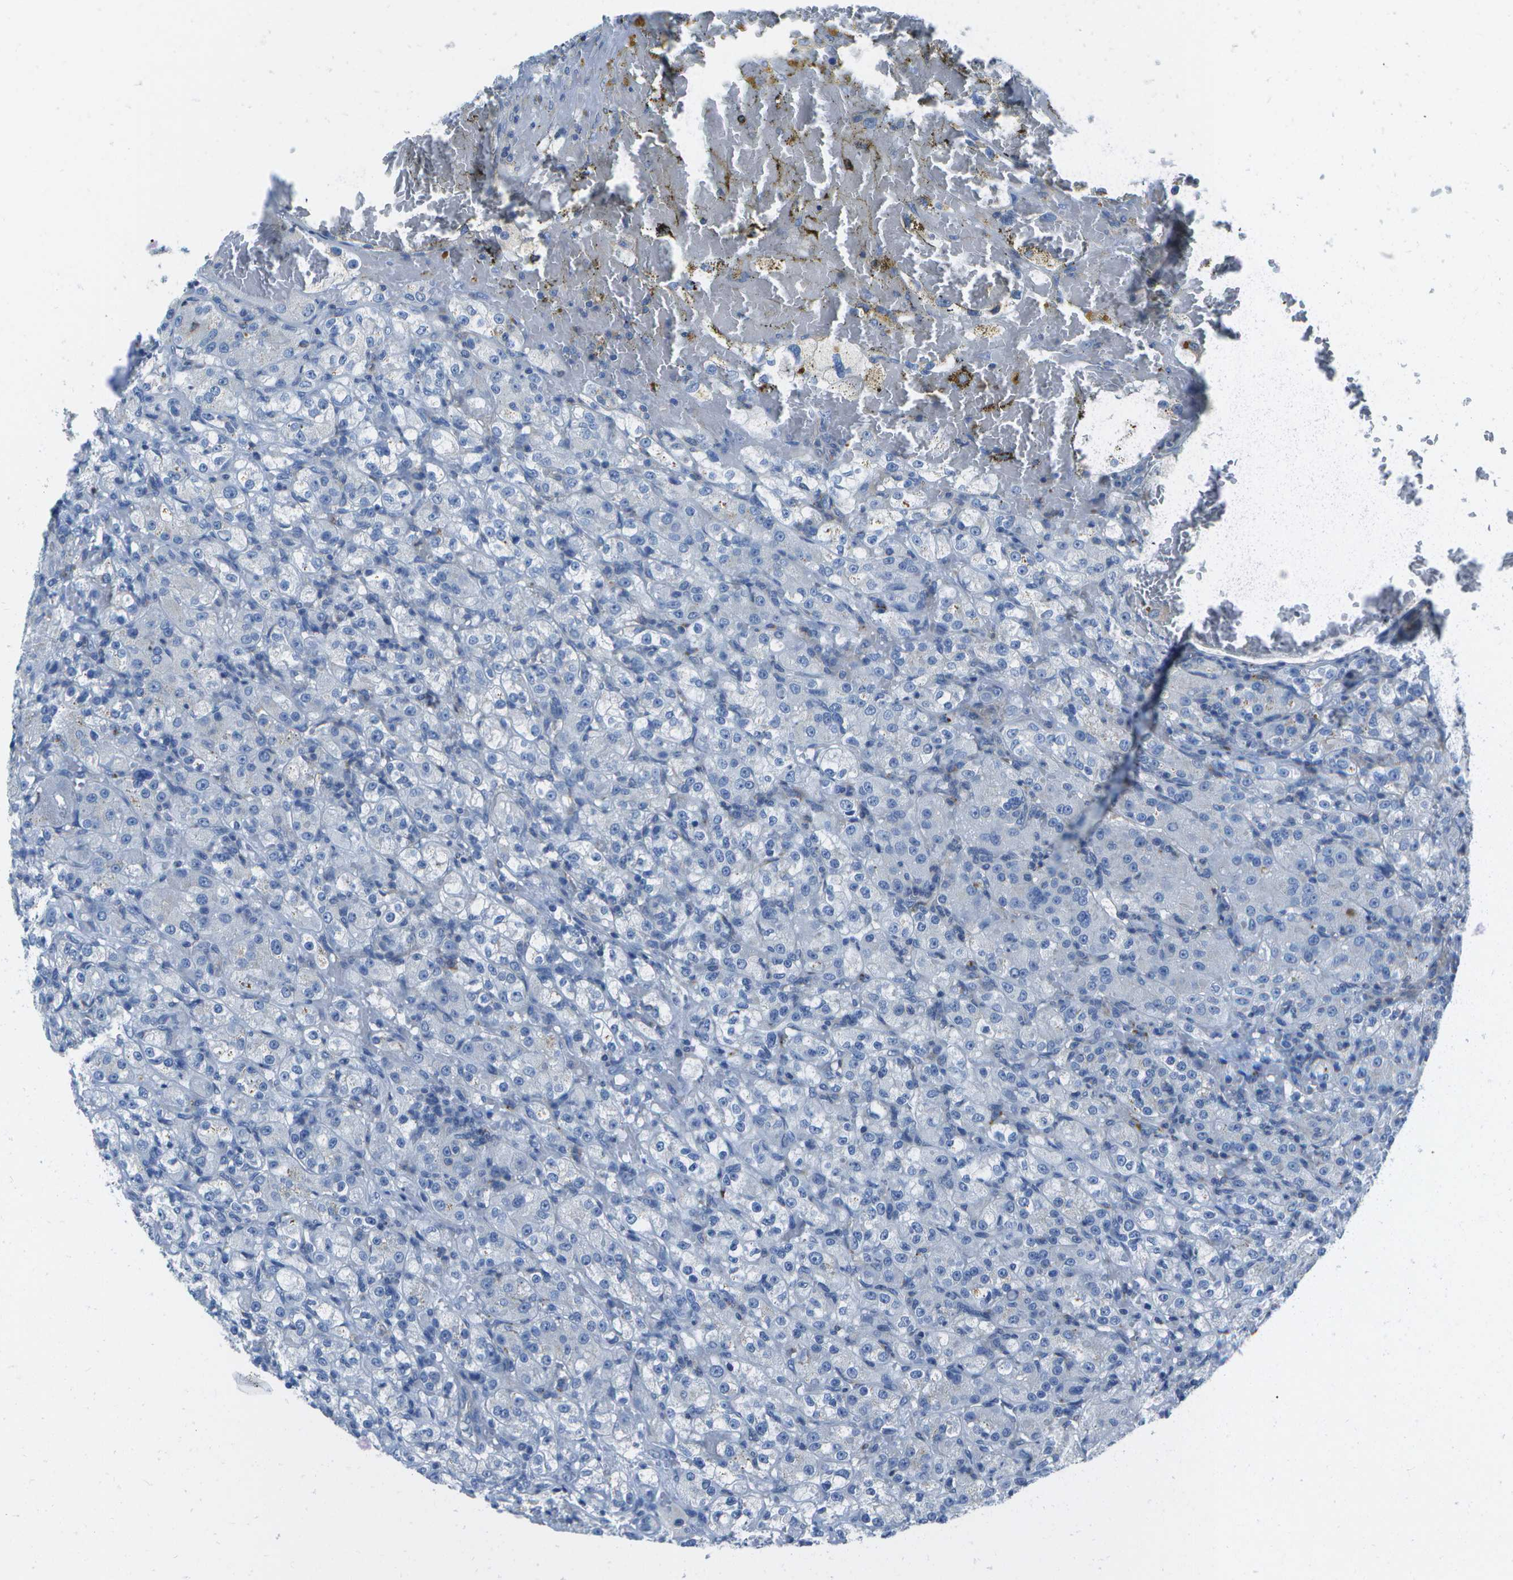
{"staining": {"intensity": "negative", "quantity": "none", "location": "none"}, "tissue": "renal cancer", "cell_type": "Tumor cells", "image_type": "cancer", "snomed": [{"axis": "morphology", "description": "Normal tissue, NOS"}, {"axis": "morphology", "description": "Adenocarcinoma, NOS"}, {"axis": "topography", "description": "Kidney"}], "caption": "Tumor cells show no significant staining in renal adenocarcinoma.", "gene": "DCT", "patient": {"sex": "male", "age": 61}}